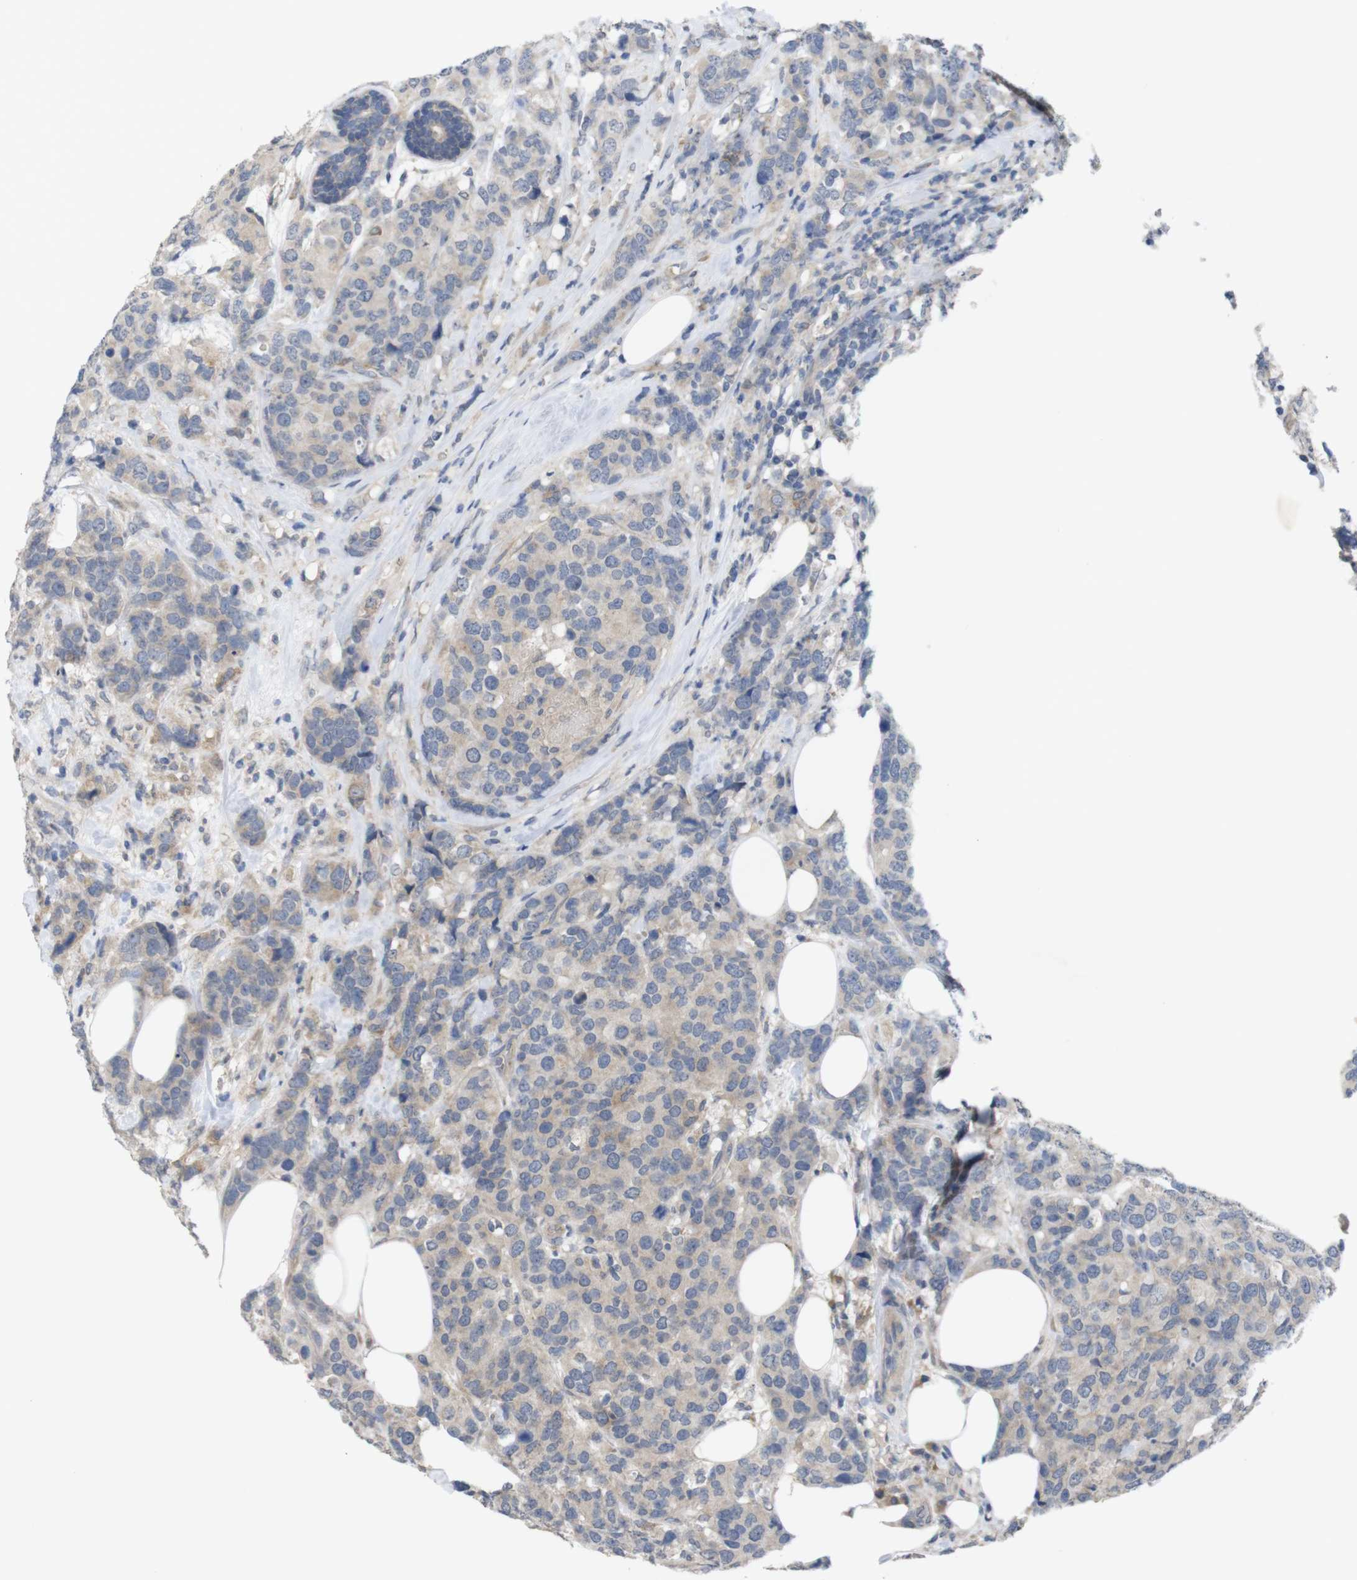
{"staining": {"intensity": "moderate", "quantity": "<25%", "location": "cytoplasmic/membranous"}, "tissue": "breast cancer", "cell_type": "Tumor cells", "image_type": "cancer", "snomed": [{"axis": "morphology", "description": "Lobular carcinoma"}, {"axis": "topography", "description": "Breast"}], "caption": "Protein staining of lobular carcinoma (breast) tissue displays moderate cytoplasmic/membranous staining in approximately <25% of tumor cells.", "gene": "BCAR3", "patient": {"sex": "female", "age": 59}}